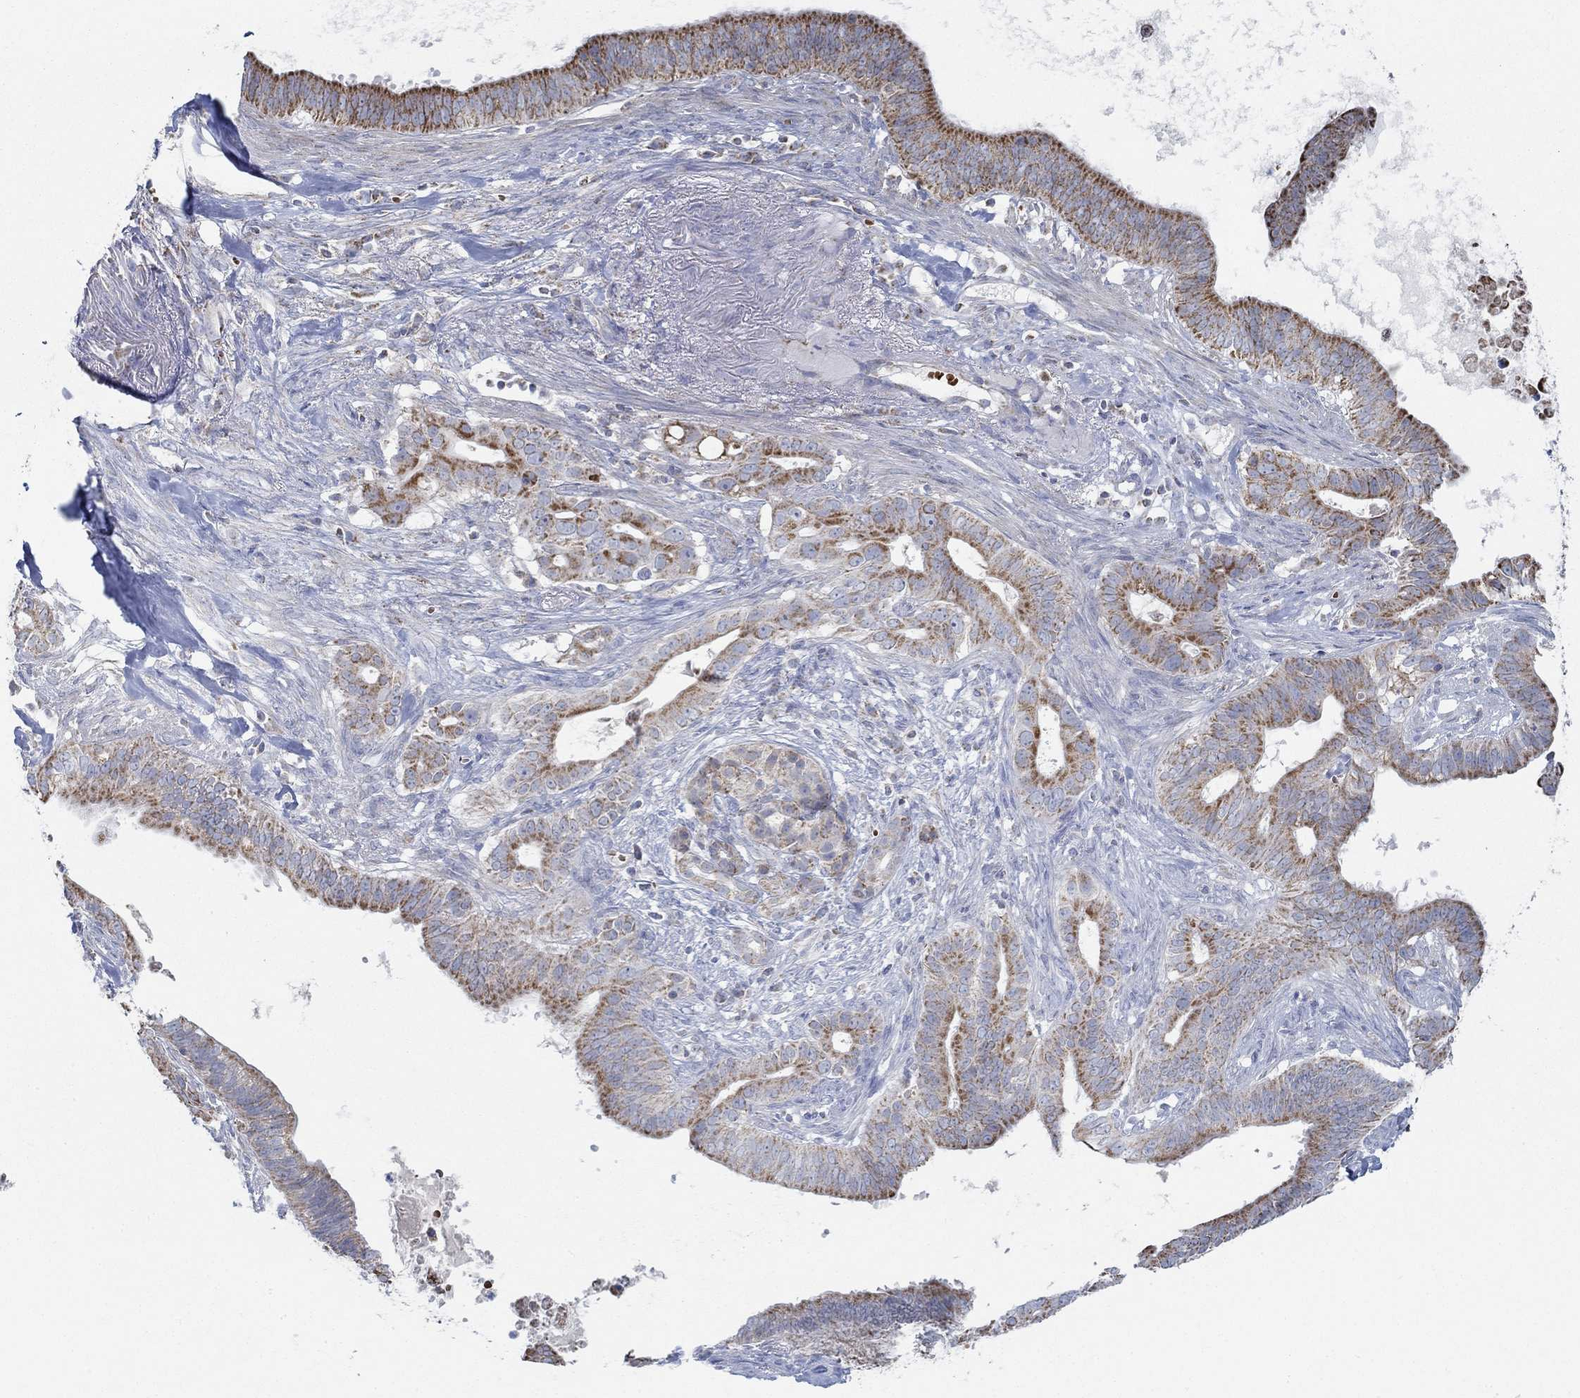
{"staining": {"intensity": "strong", "quantity": "25%-75%", "location": "cytoplasmic/membranous"}, "tissue": "pancreatic cancer", "cell_type": "Tumor cells", "image_type": "cancer", "snomed": [{"axis": "morphology", "description": "Adenocarcinoma, NOS"}, {"axis": "topography", "description": "Pancreas"}], "caption": "This micrograph displays immunohistochemistry staining of human adenocarcinoma (pancreatic), with high strong cytoplasmic/membranous expression in approximately 25%-75% of tumor cells.", "gene": "GLOD5", "patient": {"sex": "male", "age": 61}}